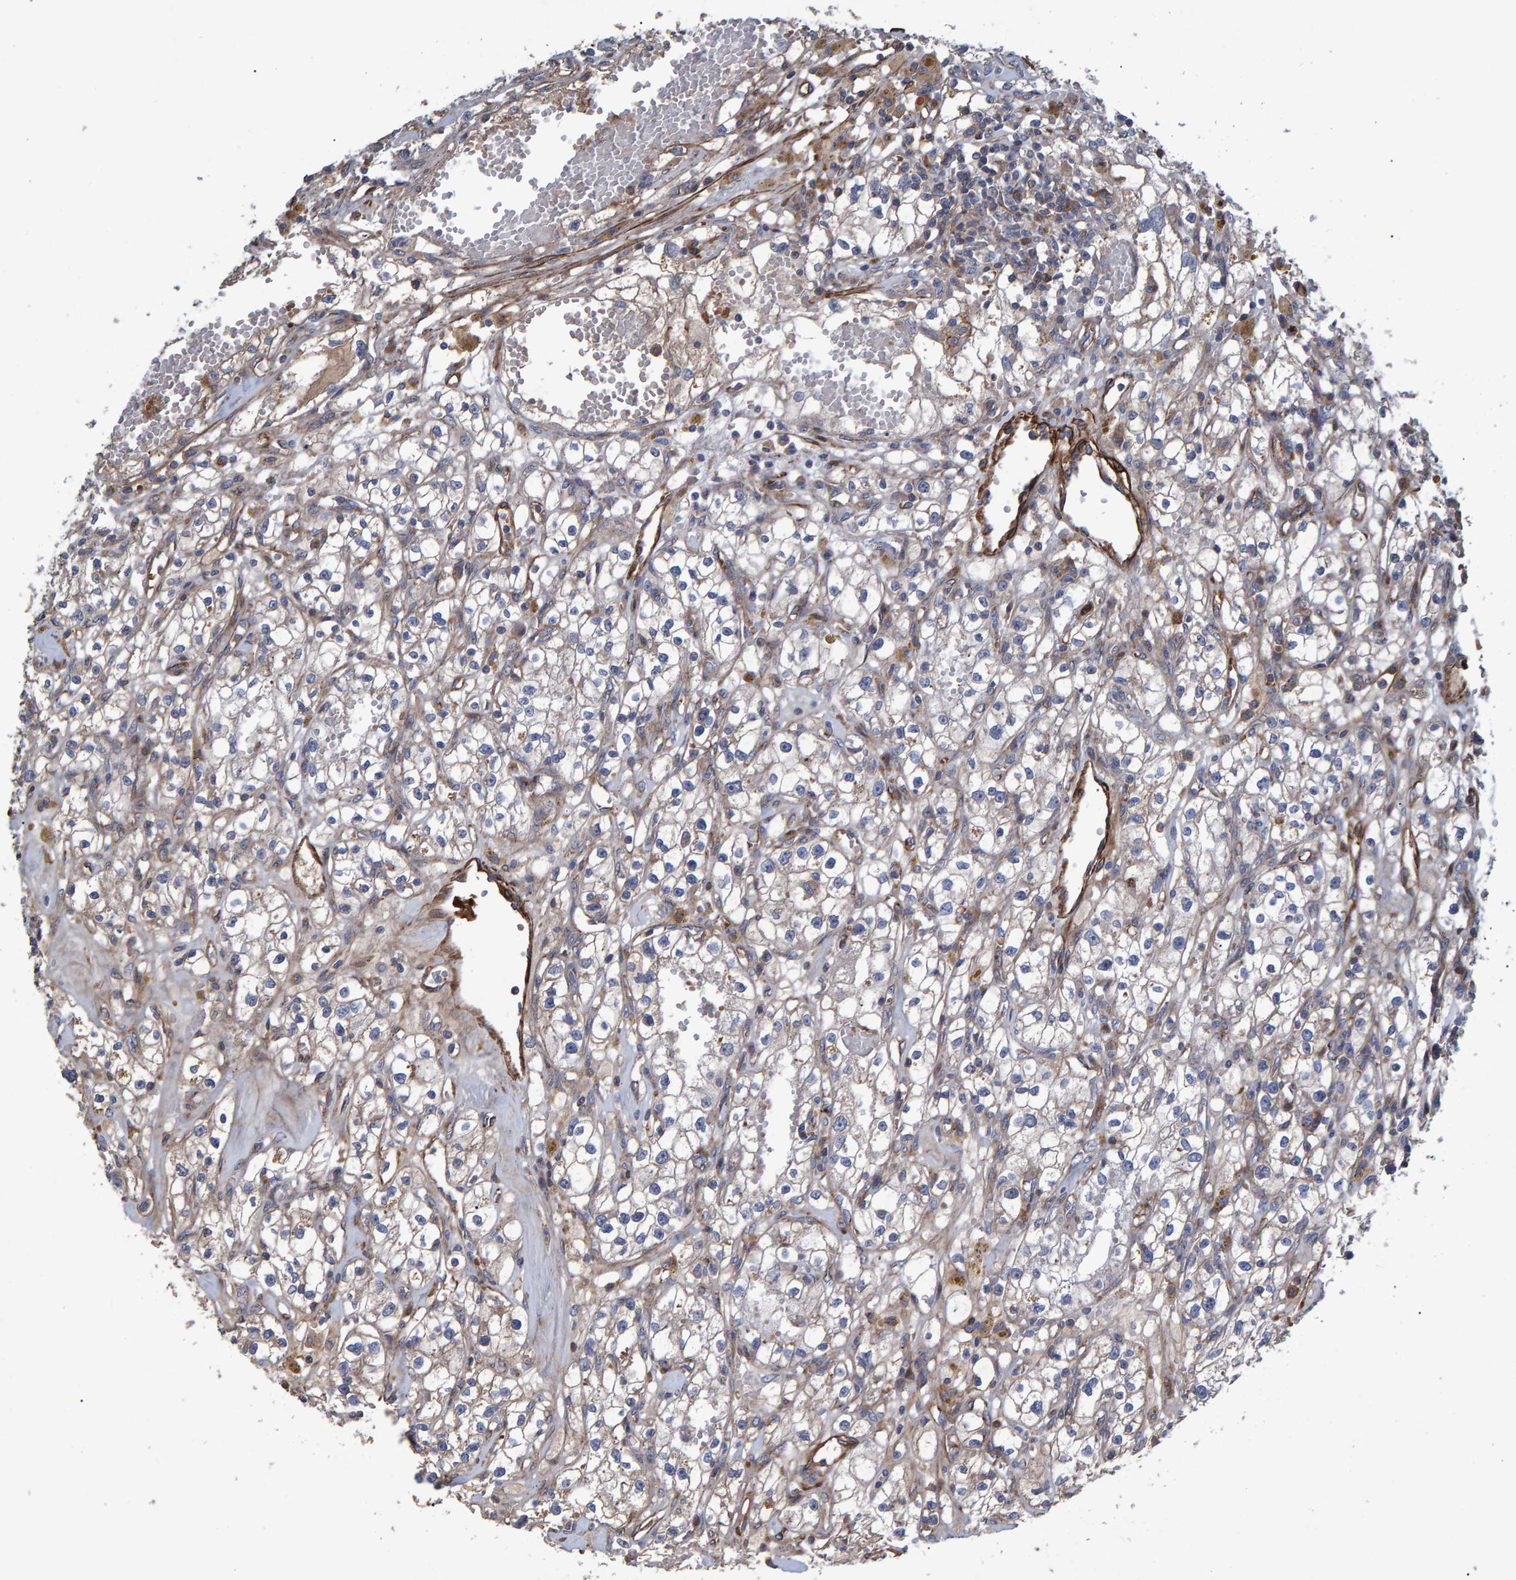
{"staining": {"intensity": "moderate", "quantity": ">75%", "location": "cytoplasmic/membranous"}, "tissue": "renal cancer", "cell_type": "Tumor cells", "image_type": "cancer", "snomed": [{"axis": "morphology", "description": "Adenocarcinoma, NOS"}, {"axis": "topography", "description": "Kidney"}], "caption": "Renal cancer stained with a brown dye shows moderate cytoplasmic/membranous positive expression in about >75% of tumor cells.", "gene": "SLIT2", "patient": {"sex": "male", "age": 56}}